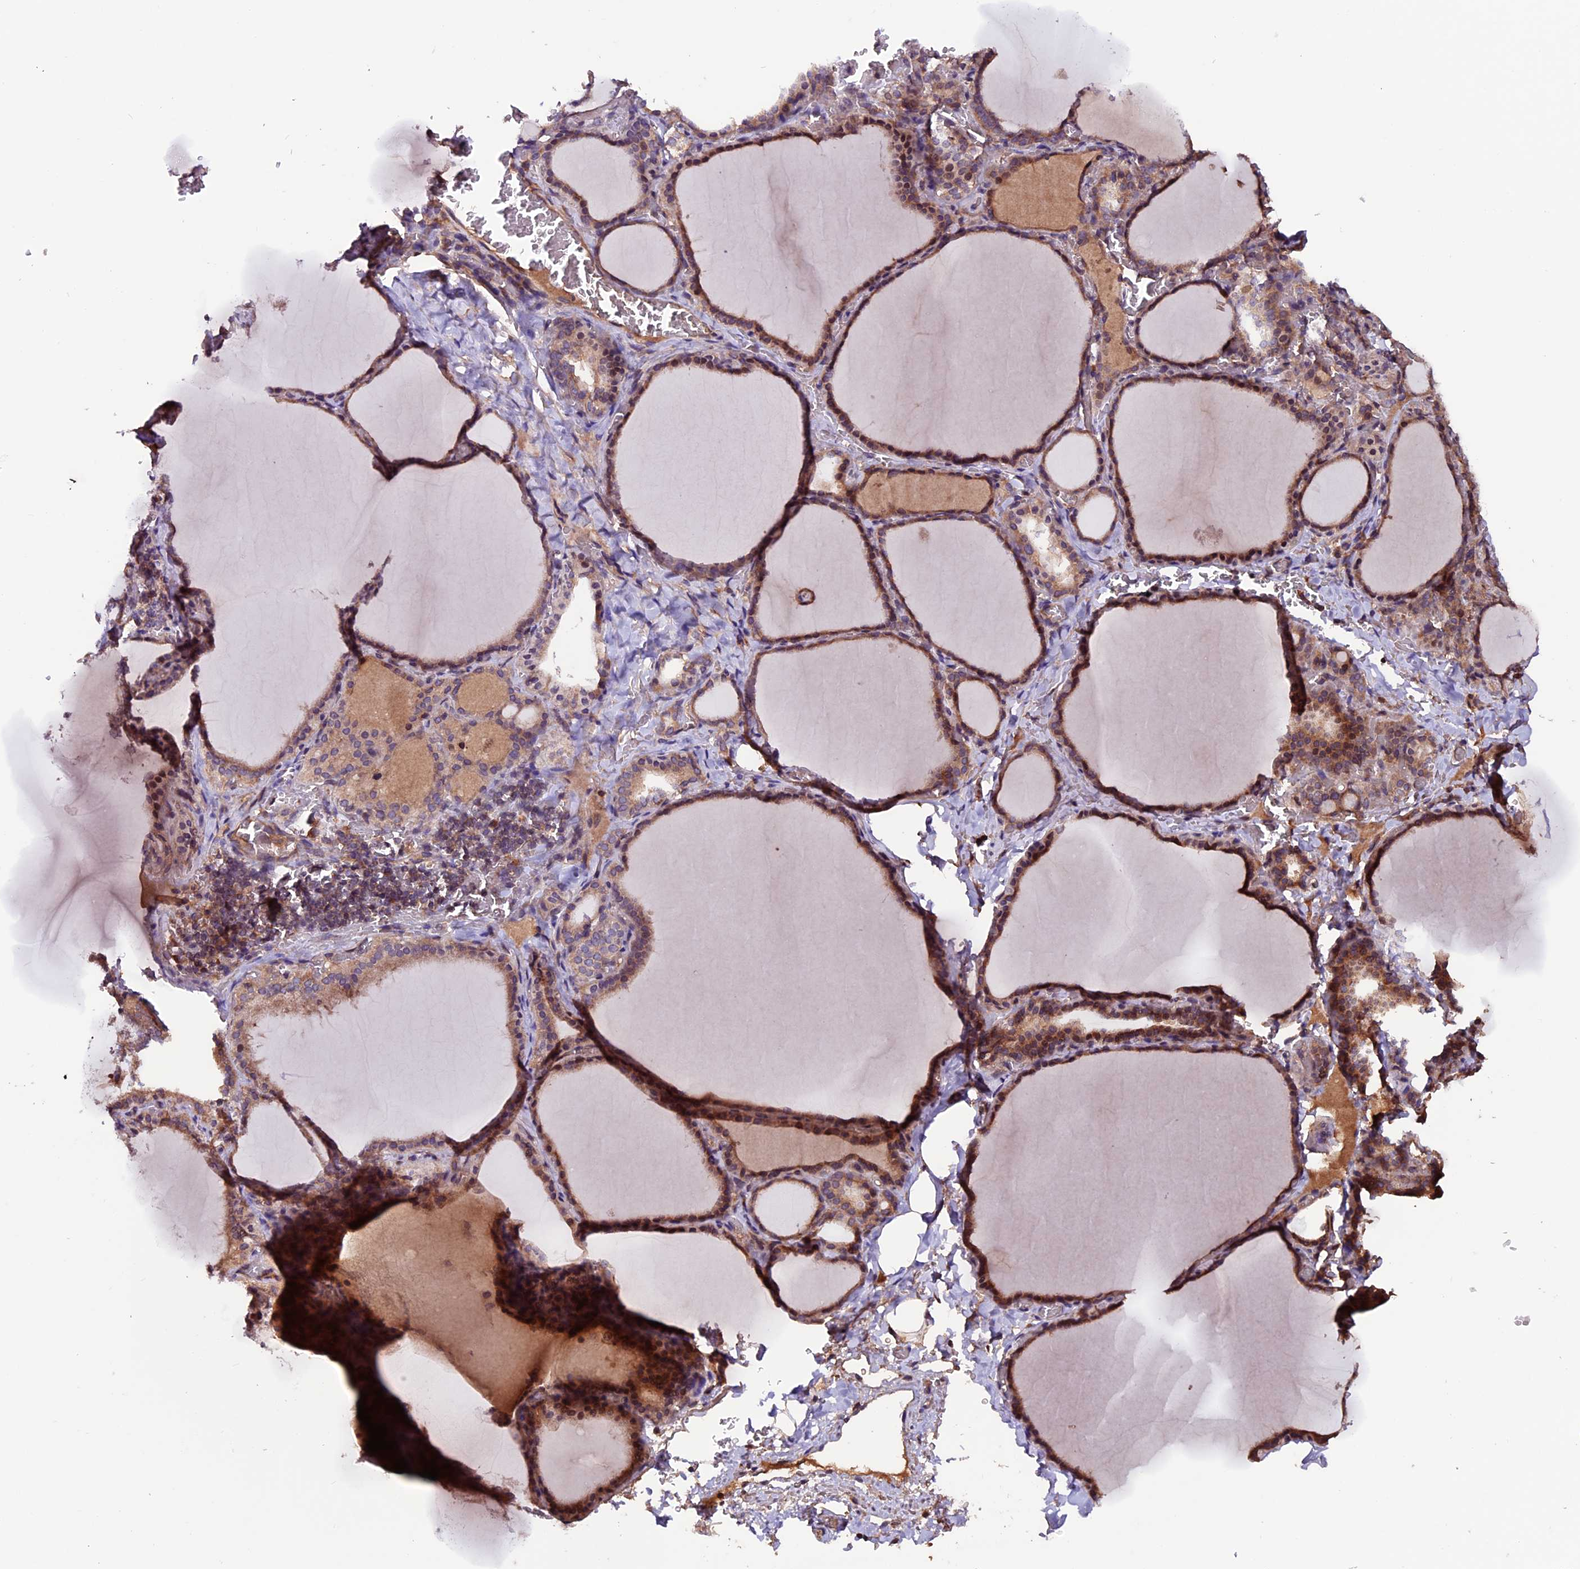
{"staining": {"intensity": "moderate", "quantity": ">75%", "location": "cytoplasmic/membranous"}, "tissue": "thyroid gland", "cell_type": "Glandular cells", "image_type": "normal", "snomed": [{"axis": "morphology", "description": "Normal tissue, NOS"}, {"axis": "topography", "description": "Thyroid gland"}], "caption": "This photomicrograph displays benign thyroid gland stained with immunohistochemistry (IHC) to label a protein in brown. The cytoplasmic/membranous of glandular cells show moderate positivity for the protein. Nuclei are counter-stained blue.", "gene": "ZNF598", "patient": {"sex": "female", "age": 39}}